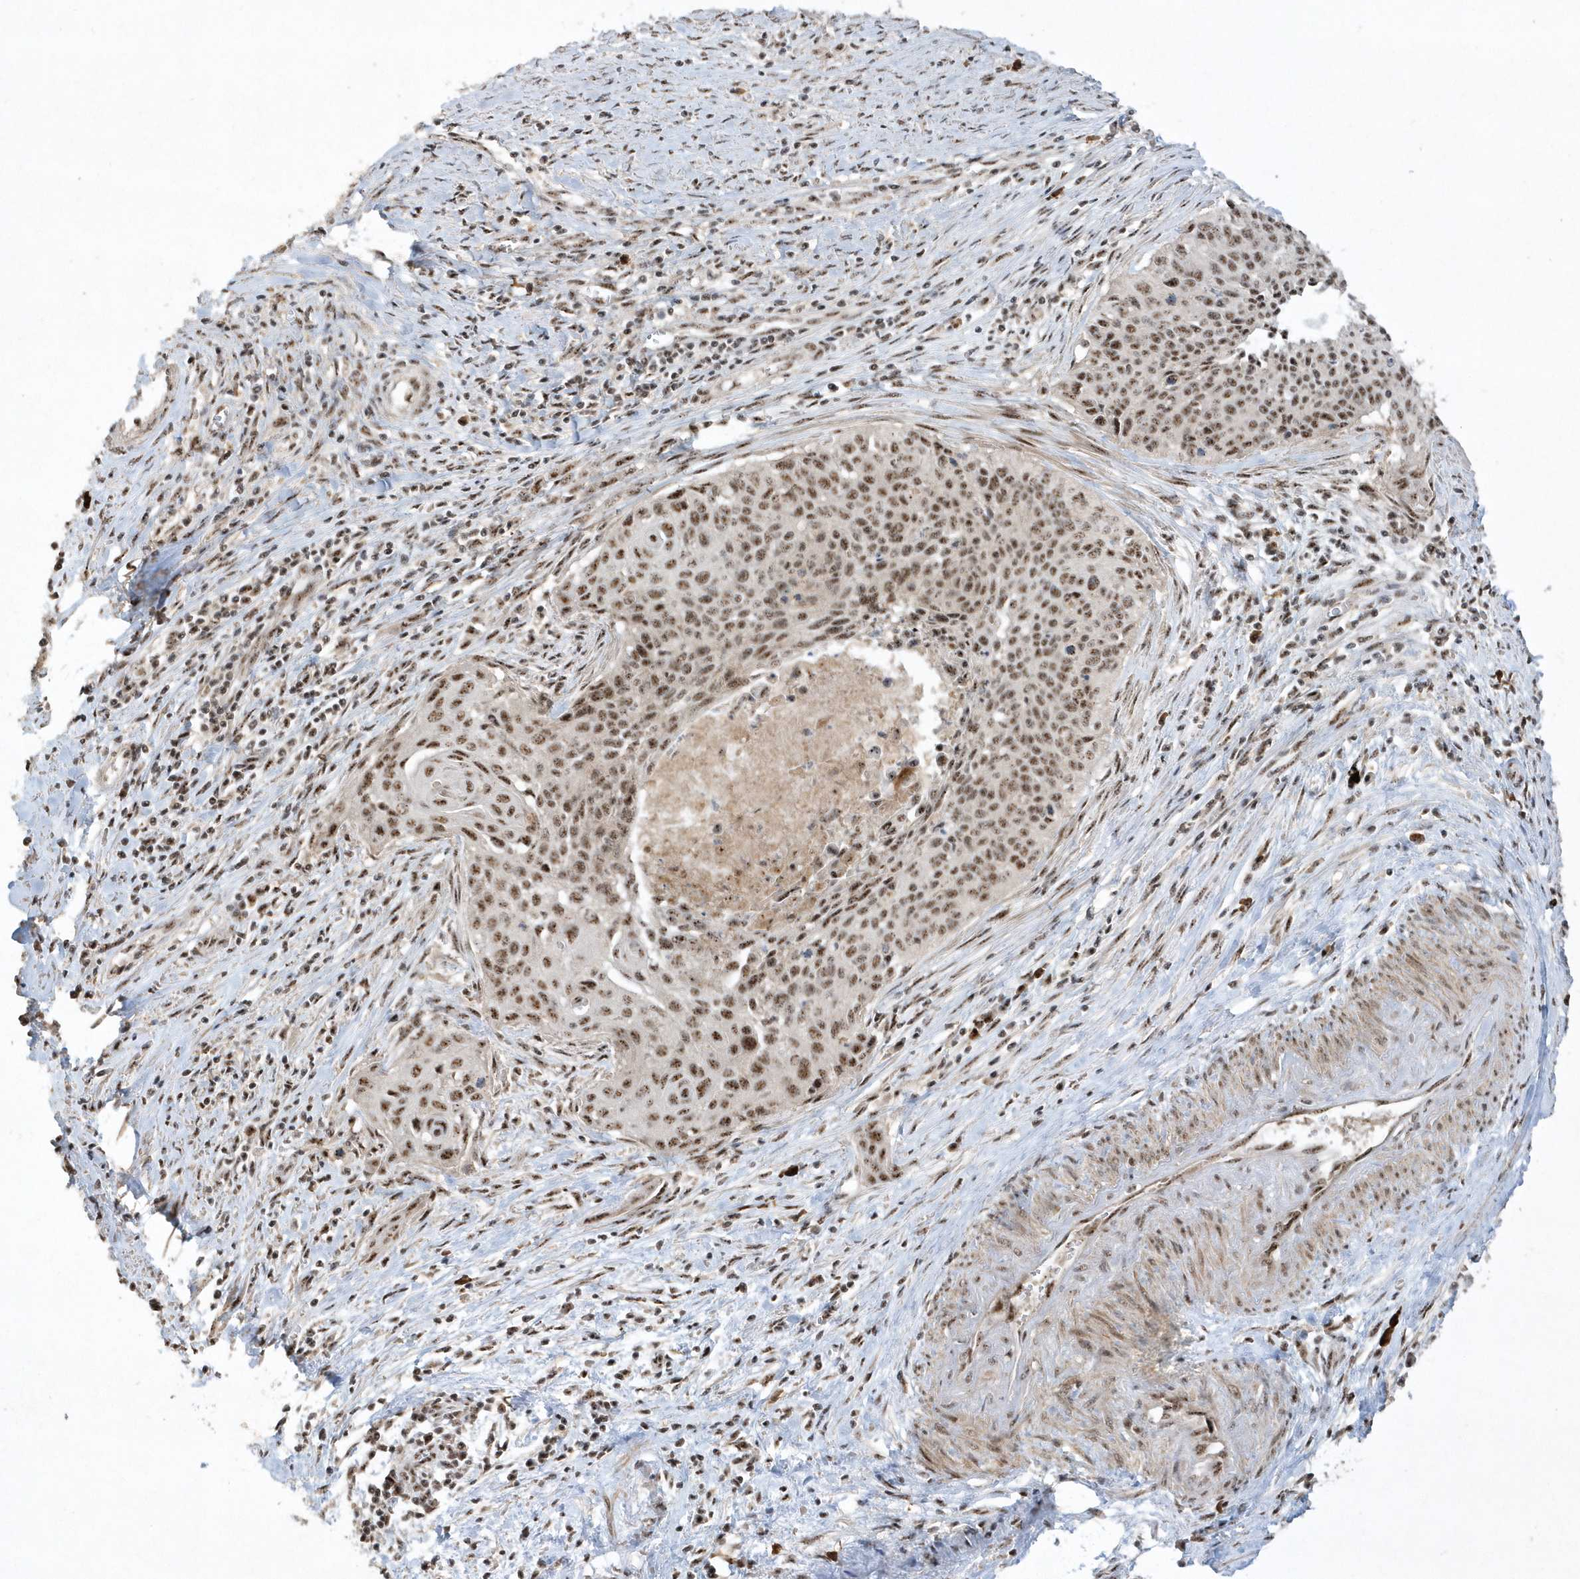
{"staining": {"intensity": "moderate", "quantity": ">75%", "location": "nuclear"}, "tissue": "cervical cancer", "cell_type": "Tumor cells", "image_type": "cancer", "snomed": [{"axis": "morphology", "description": "Squamous cell carcinoma, NOS"}, {"axis": "topography", "description": "Cervix"}], "caption": "Immunohistochemical staining of cervical squamous cell carcinoma exhibits moderate nuclear protein expression in about >75% of tumor cells.", "gene": "POLR3B", "patient": {"sex": "female", "age": 55}}